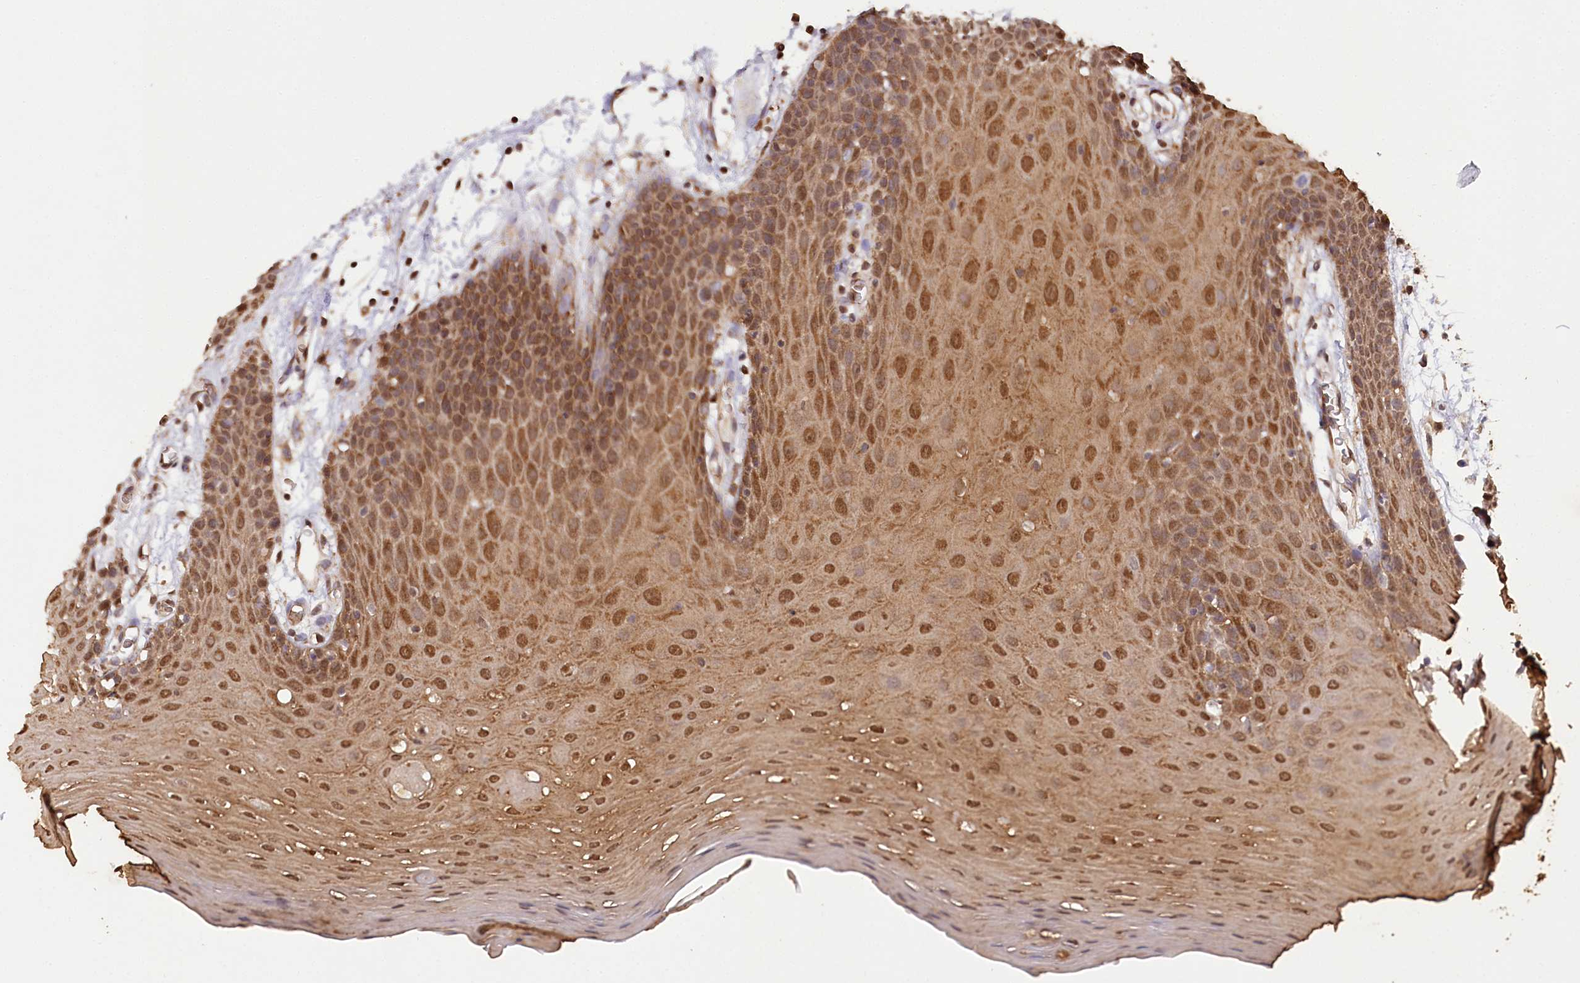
{"staining": {"intensity": "strong", "quantity": ">75%", "location": "cytoplasmic/membranous,nuclear"}, "tissue": "oral mucosa", "cell_type": "Squamous epithelial cells", "image_type": "normal", "snomed": [{"axis": "morphology", "description": "Normal tissue, NOS"}, {"axis": "topography", "description": "Skeletal muscle"}, {"axis": "topography", "description": "Oral tissue"}, {"axis": "topography", "description": "Salivary gland"}, {"axis": "topography", "description": "Peripheral nerve tissue"}], "caption": "DAB (3,3'-diaminobenzidine) immunohistochemical staining of benign human oral mucosa reveals strong cytoplasmic/membranous,nuclear protein expression in approximately >75% of squamous epithelial cells.", "gene": "LSG1", "patient": {"sex": "male", "age": 54}}